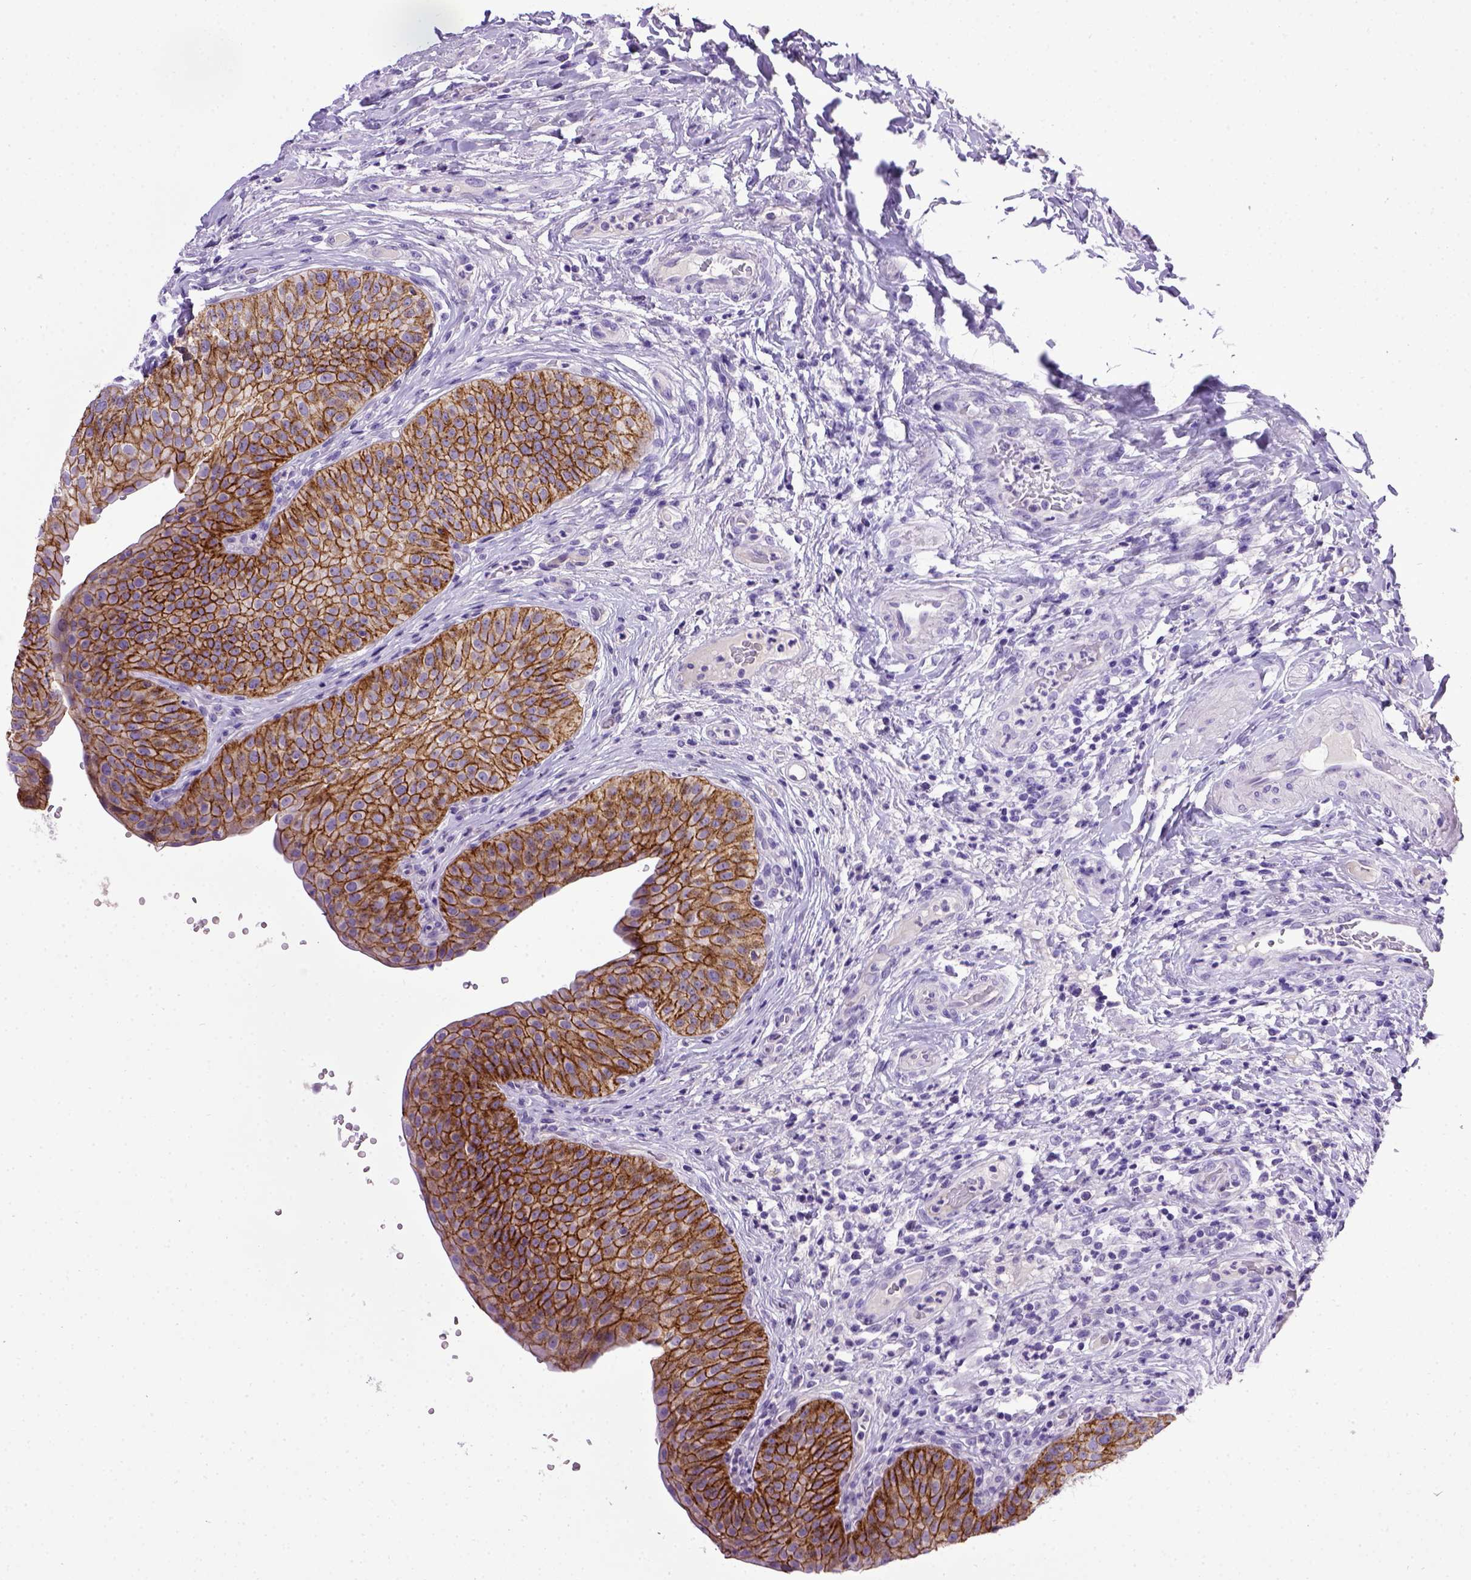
{"staining": {"intensity": "strong", "quantity": ">75%", "location": "cytoplasmic/membranous"}, "tissue": "urinary bladder", "cell_type": "Urothelial cells", "image_type": "normal", "snomed": [{"axis": "morphology", "description": "Normal tissue, NOS"}, {"axis": "topography", "description": "Urinary bladder"}], "caption": "Brown immunohistochemical staining in unremarkable human urinary bladder exhibits strong cytoplasmic/membranous staining in about >75% of urothelial cells.", "gene": "CDH1", "patient": {"sex": "male", "age": 66}}